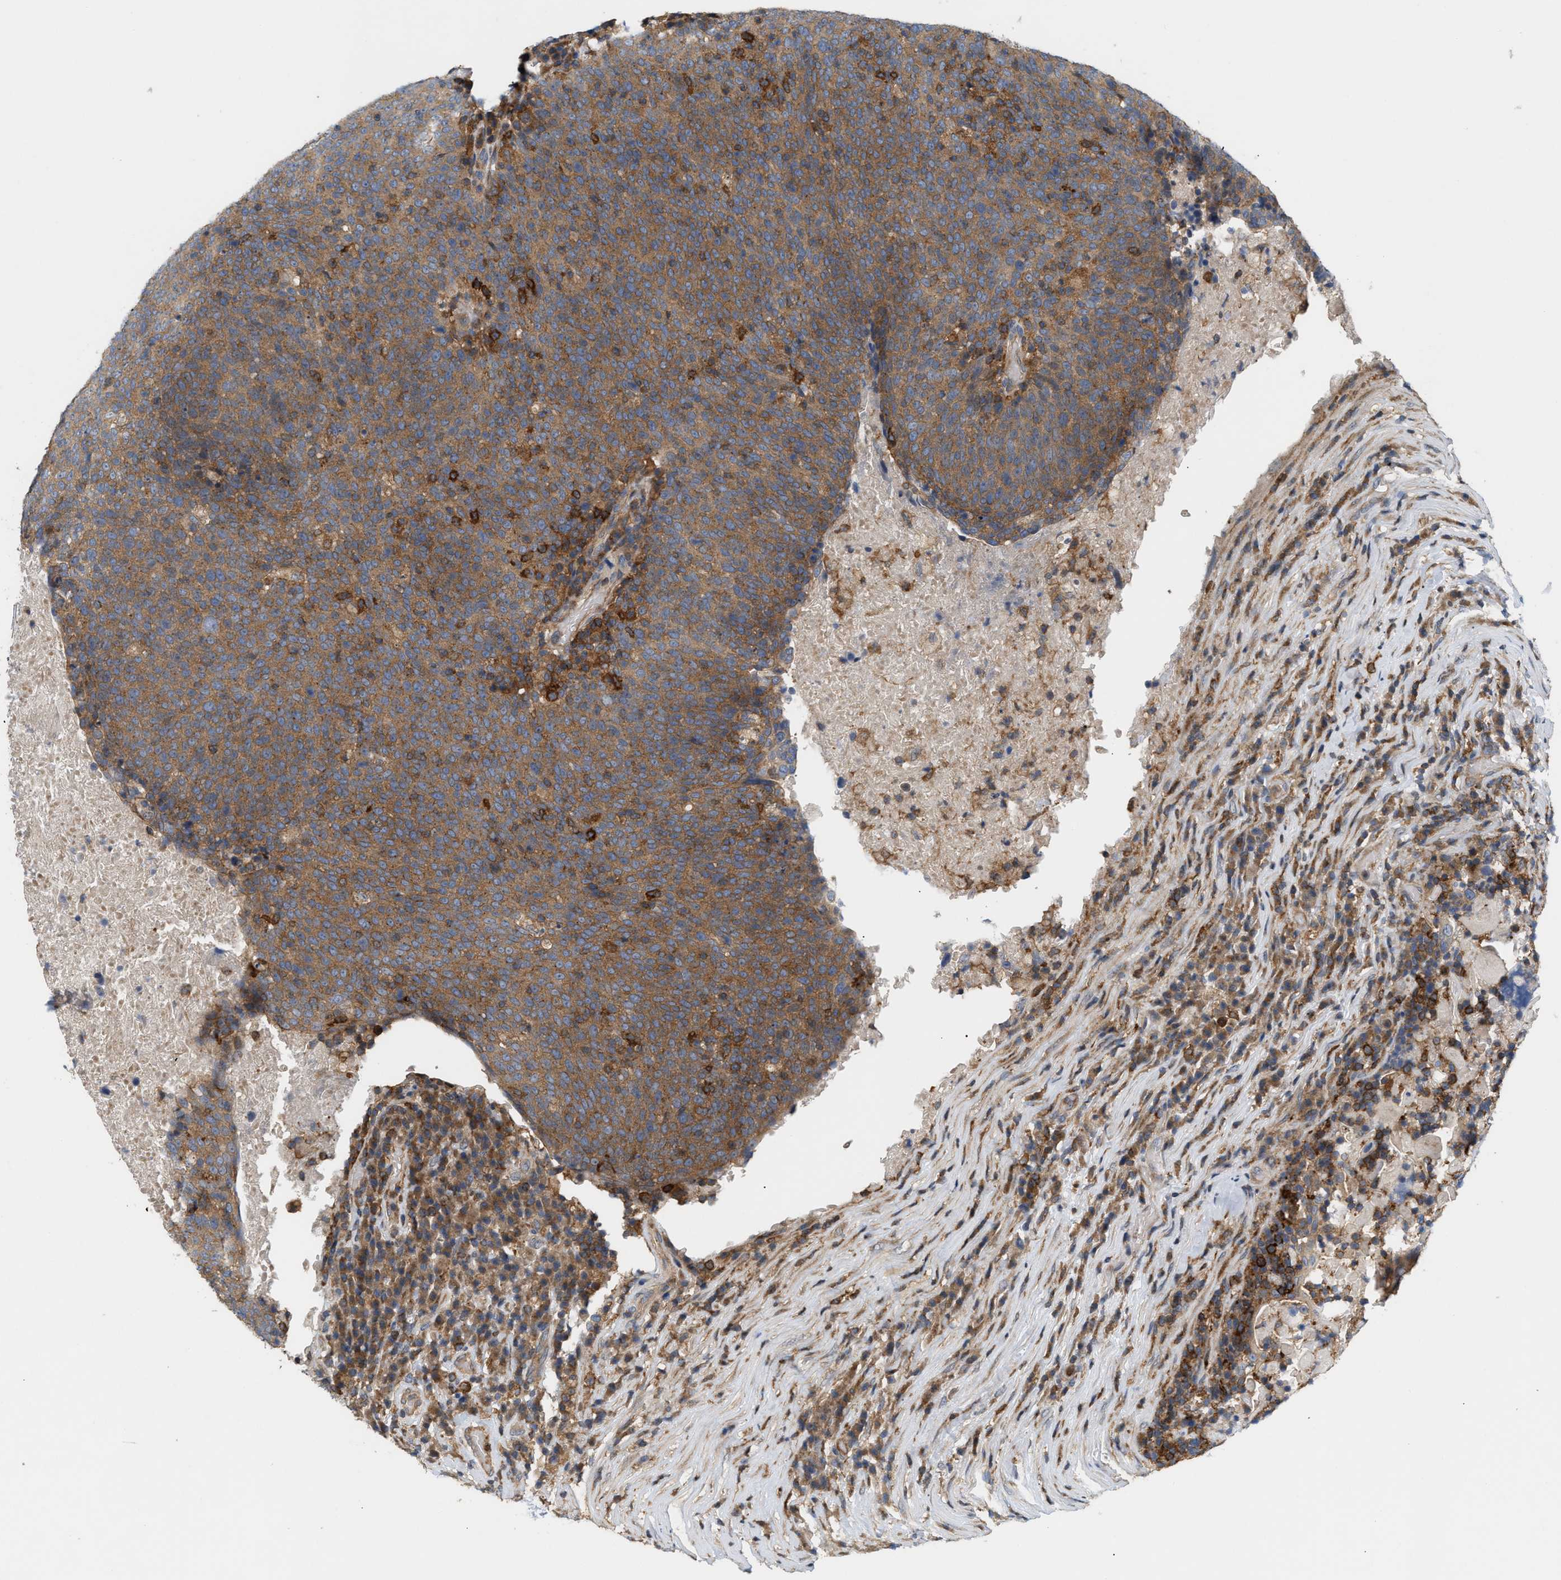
{"staining": {"intensity": "moderate", "quantity": ">75%", "location": "cytoplasmic/membranous"}, "tissue": "head and neck cancer", "cell_type": "Tumor cells", "image_type": "cancer", "snomed": [{"axis": "morphology", "description": "Squamous cell carcinoma, NOS"}, {"axis": "morphology", "description": "Squamous cell carcinoma, metastatic, NOS"}, {"axis": "topography", "description": "Lymph node"}, {"axis": "topography", "description": "Head-Neck"}], "caption": "Protein expression analysis of head and neck cancer (squamous cell carcinoma) reveals moderate cytoplasmic/membranous positivity in approximately >75% of tumor cells. The staining was performed using DAB (3,3'-diaminobenzidine), with brown indicating positive protein expression. Nuclei are stained blue with hematoxylin.", "gene": "DBNL", "patient": {"sex": "male", "age": 62}}